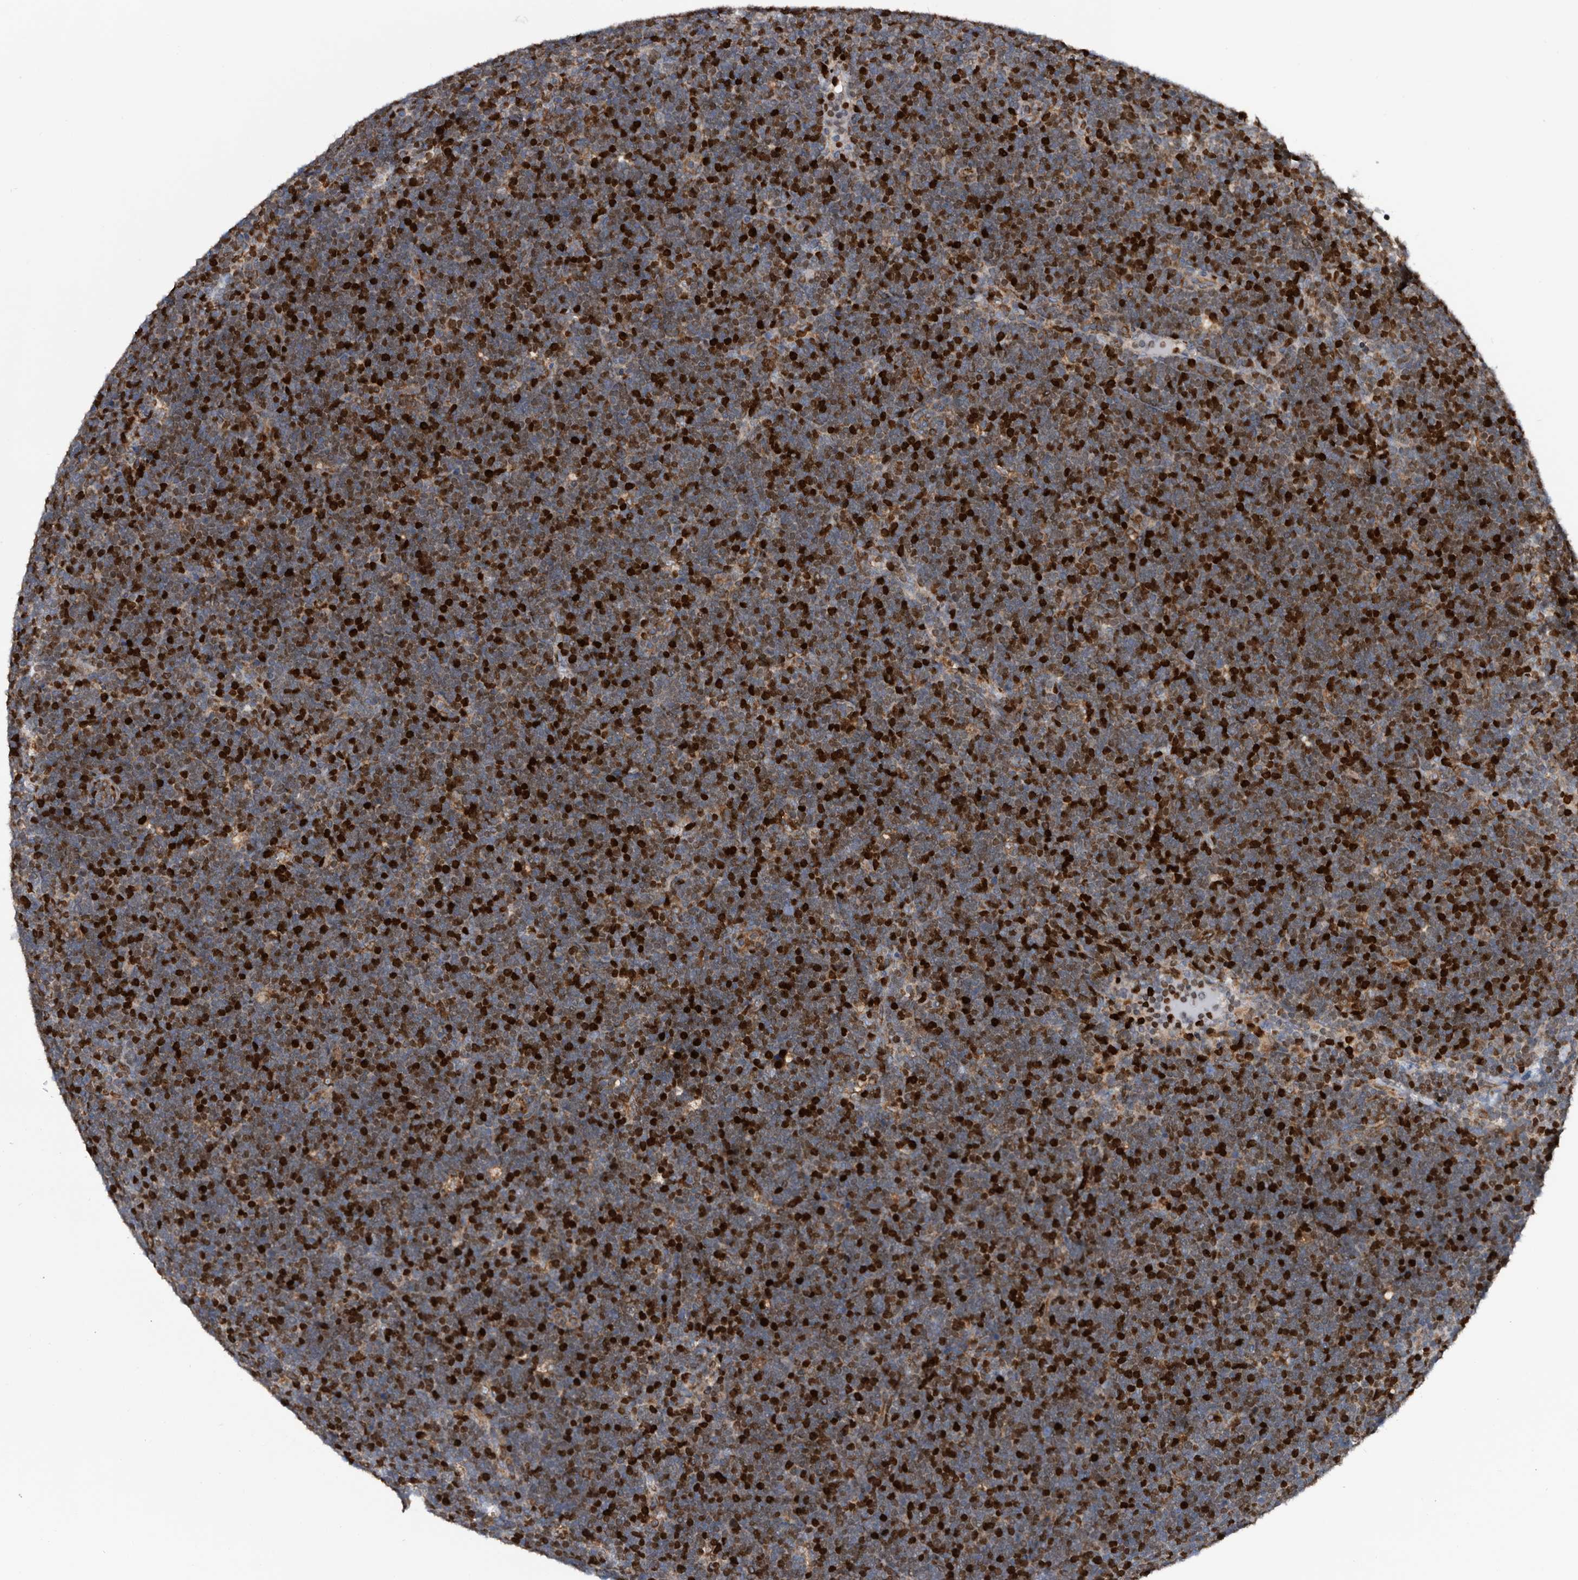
{"staining": {"intensity": "strong", "quantity": "25%-75%", "location": "nuclear"}, "tissue": "lymphoma", "cell_type": "Tumor cells", "image_type": "cancer", "snomed": [{"axis": "morphology", "description": "Malignant lymphoma, non-Hodgkin's type, High grade"}, {"axis": "topography", "description": "Lymph node"}], "caption": "High-grade malignant lymphoma, non-Hodgkin's type stained with a brown dye displays strong nuclear positive positivity in approximately 25%-75% of tumor cells.", "gene": "ATAD2", "patient": {"sex": "male", "age": 13}}